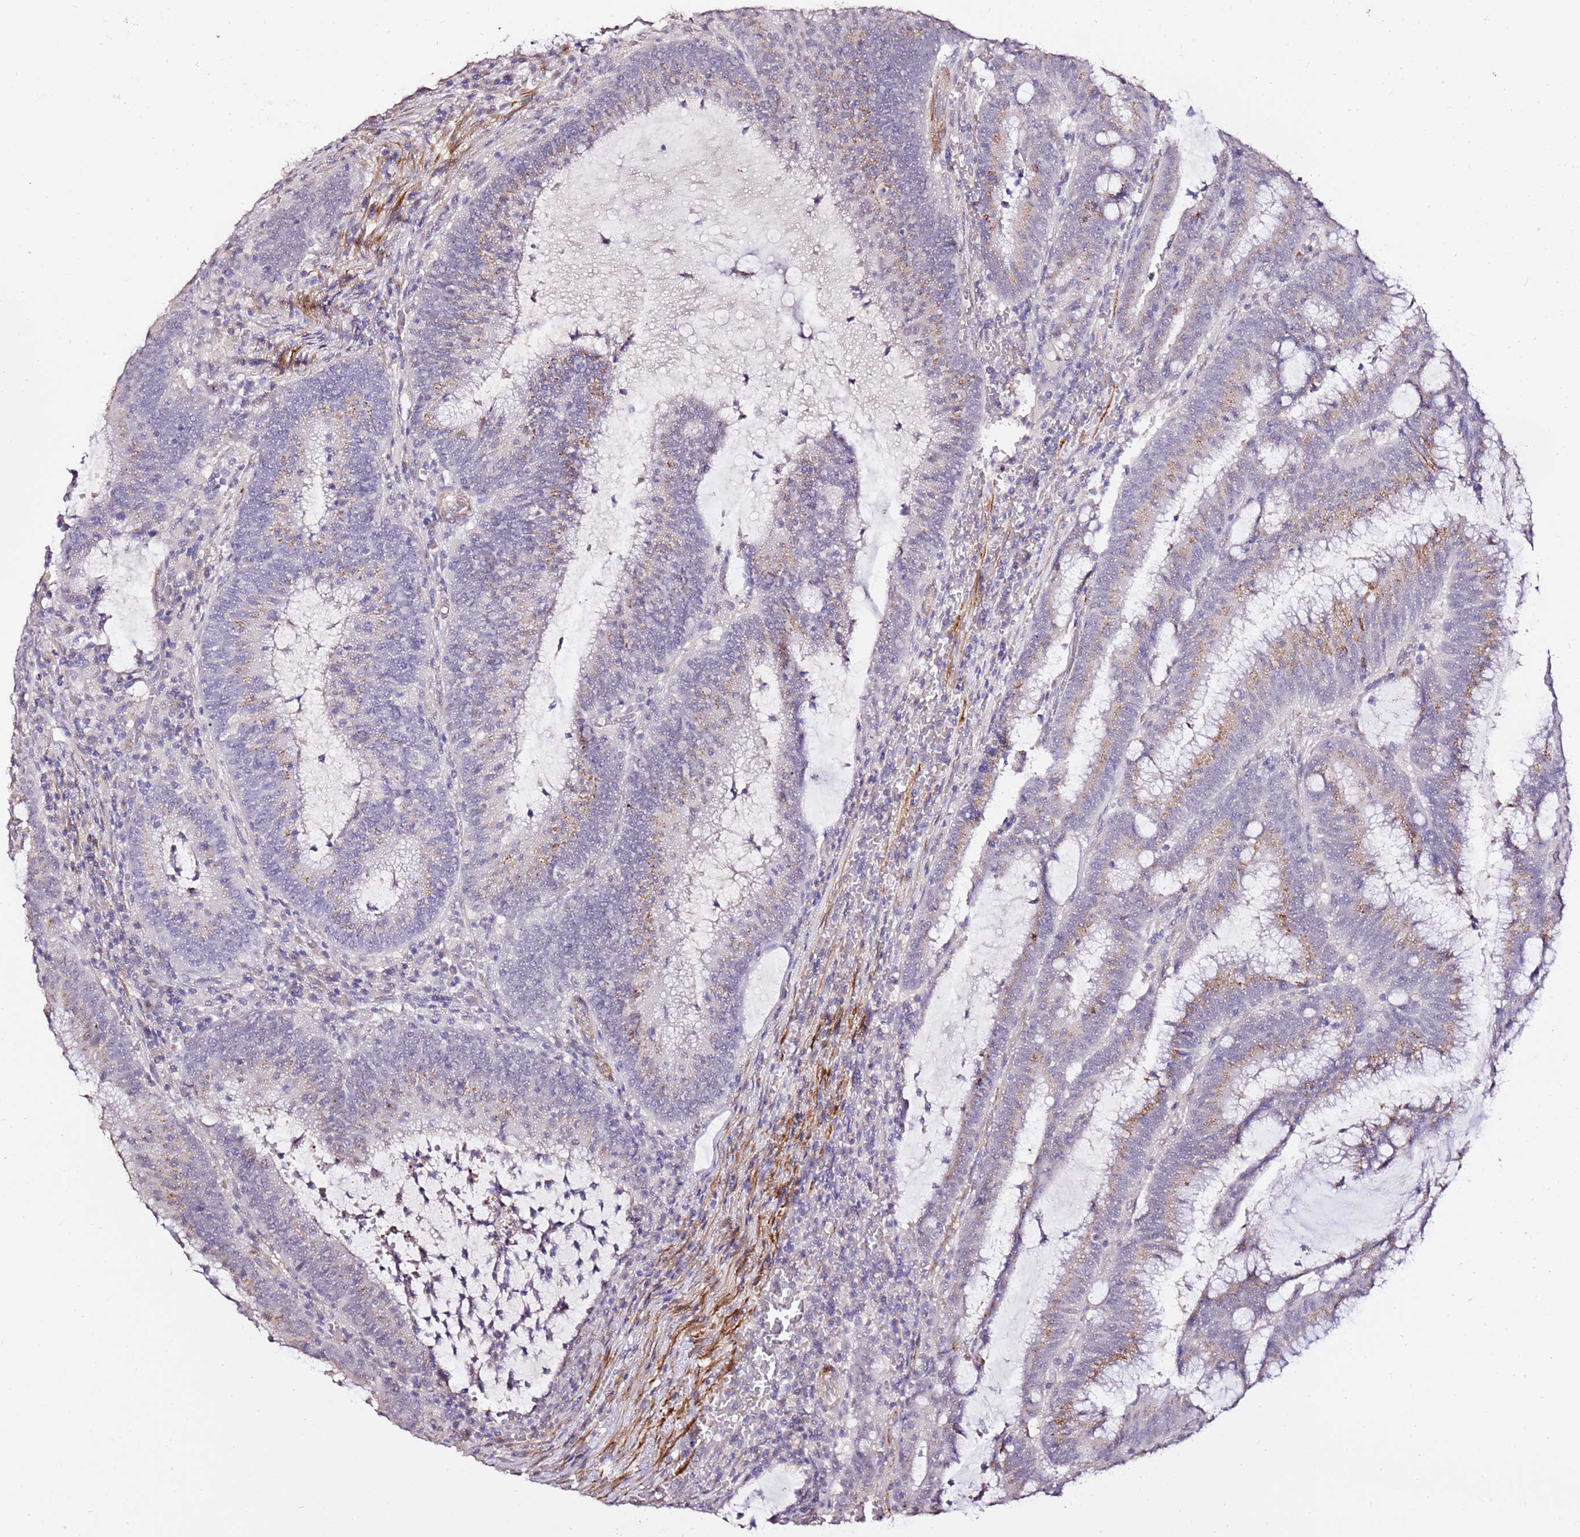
{"staining": {"intensity": "weak", "quantity": "<25%", "location": "cytoplasmic/membranous"}, "tissue": "colorectal cancer", "cell_type": "Tumor cells", "image_type": "cancer", "snomed": [{"axis": "morphology", "description": "Adenocarcinoma, NOS"}, {"axis": "topography", "description": "Rectum"}], "caption": "Immunohistochemical staining of adenocarcinoma (colorectal) shows no significant staining in tumor cells.", "gene": "ART5", "patient": {"sex": "female", "age": 77}}